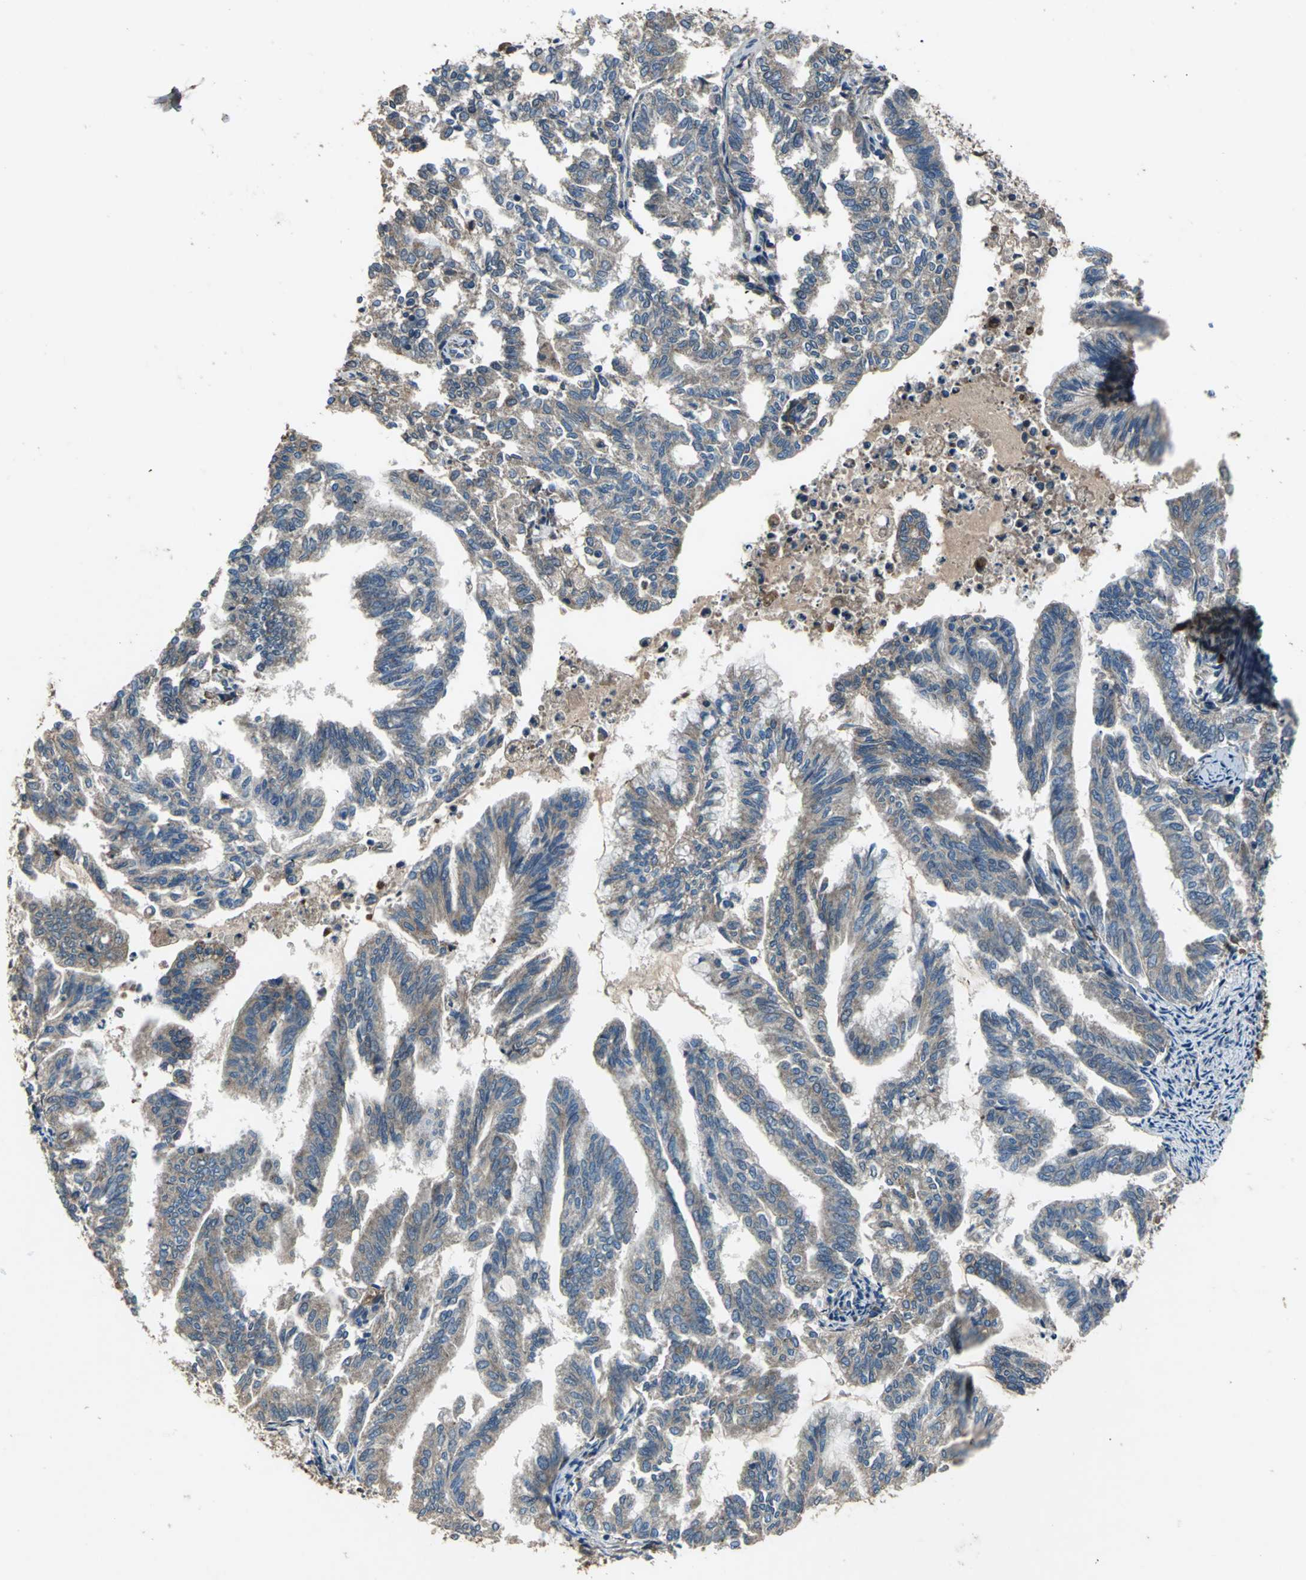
{"staining": {"intensity": "moderate", "quantity": ">75%", "location": "cytoplasmic/membranous"}, "tissue": "endometrial cancer", "cell_type": "Tumor cells", "image_type": "cancer", "snomed": [{"axis": "morphology", "description": "Adenocarcinoma, NOS"}, {"axis": "topography", "description": "Endometrium"}], "caption": "The micrograph demonstrates a brown stain indicating the presence of a protein in the cytoplasmic/membranous of tumor cells in adenocarcinoma (endometrial).", "gene": "HEPH", "patient": {"sex": "female", "age": 79}}